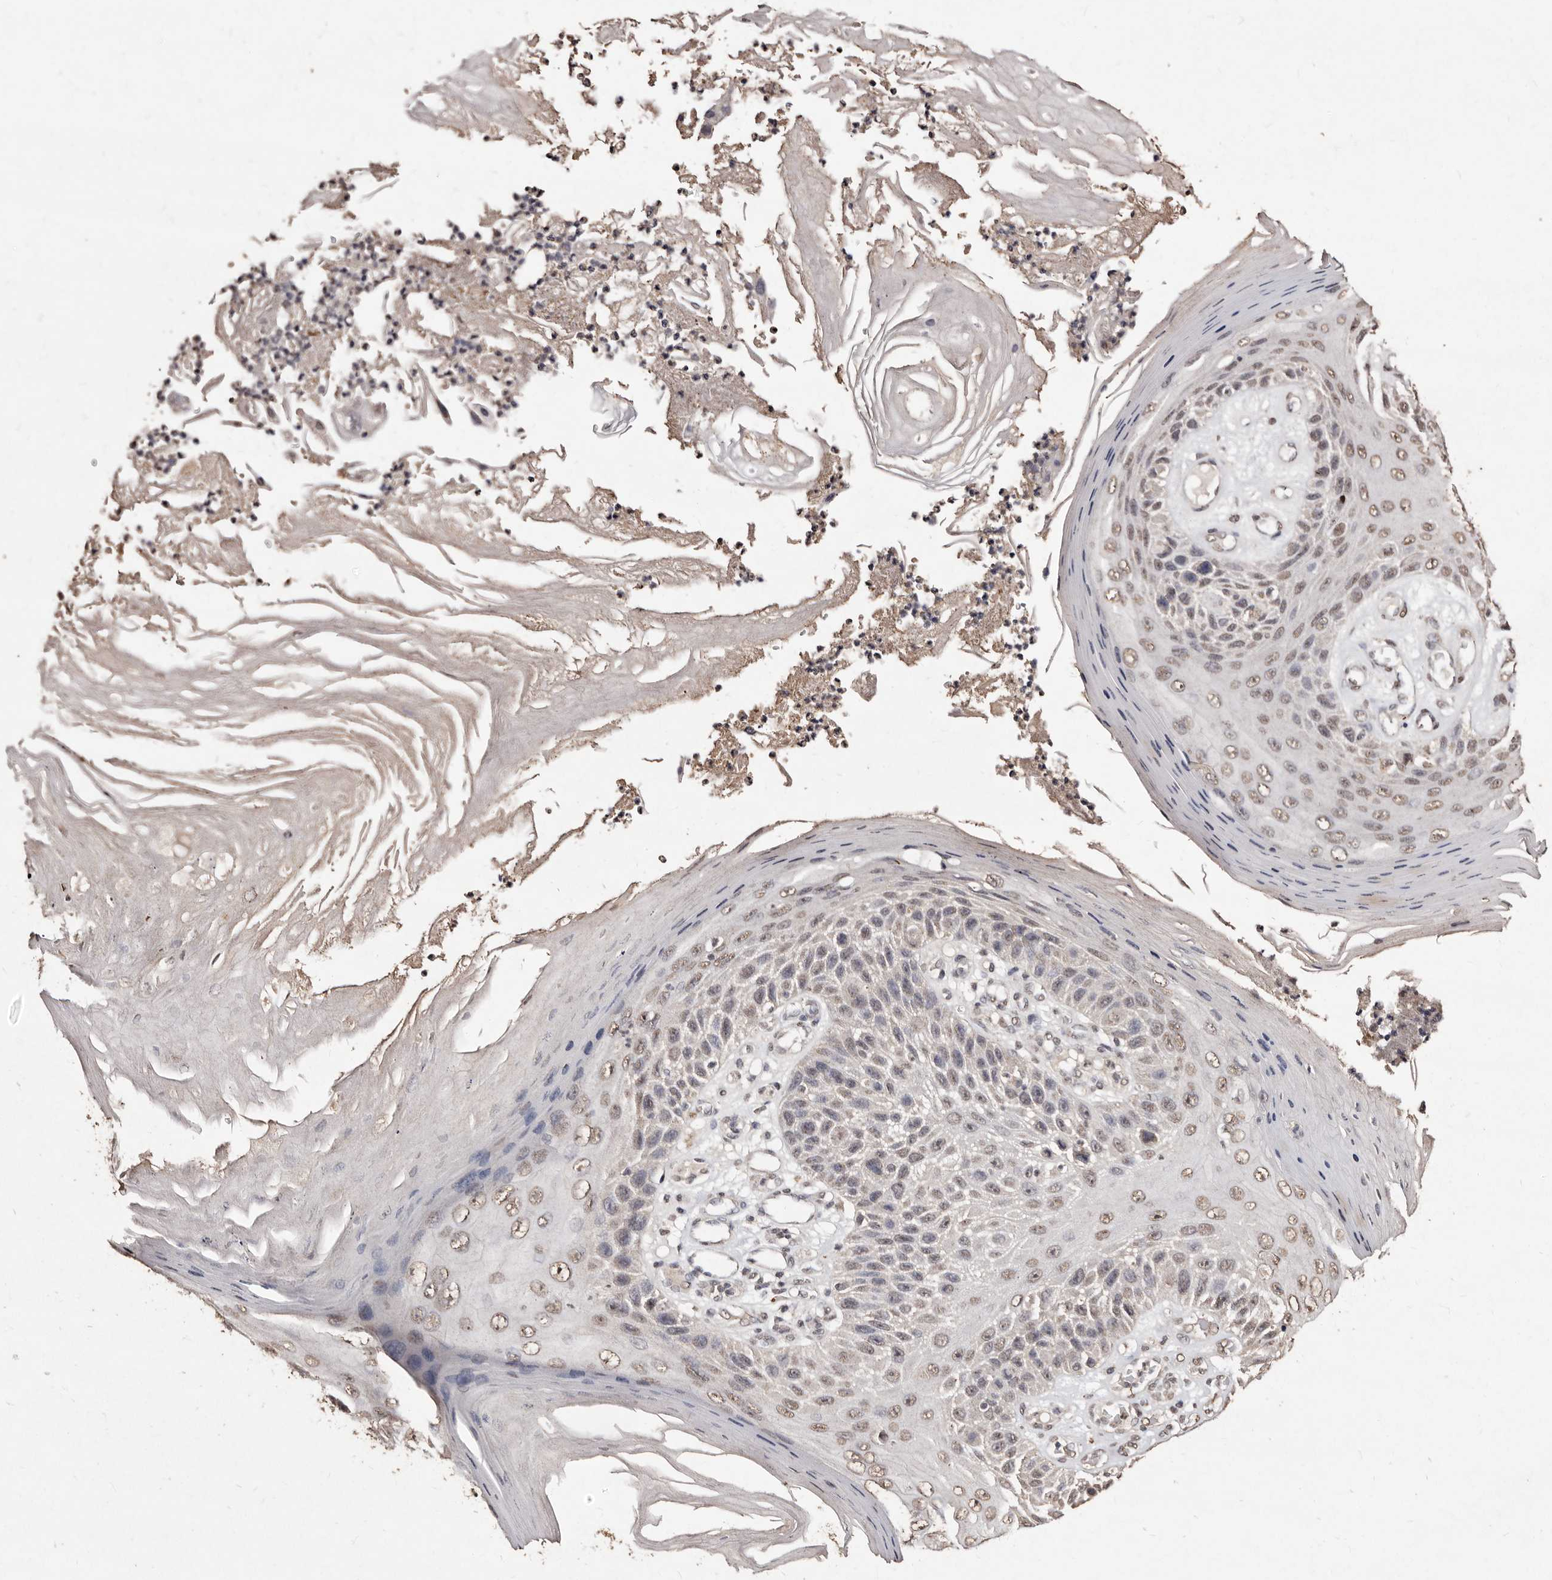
{"staining": {"intensity": "moderate", "quantity": "<25%", "location": "nuclear"}, "tissue": "skin cancer", "cell_type": "Tumor cells", "image_type": "cancer", "snomed": [{"axis": "morphology", "description": "Squamous cell carcinoma, NOS"}, {"axis": "topography", "description": "Skin"}], "caption": "Immunohistochemical staining of skin cancer (squamous cell carcinoma) shows low levels of moderate nuclear protein positivity in about <25% of tumor cells.", "gene": "ERBB4", "patient": {"sex": "female", "age": 88}}